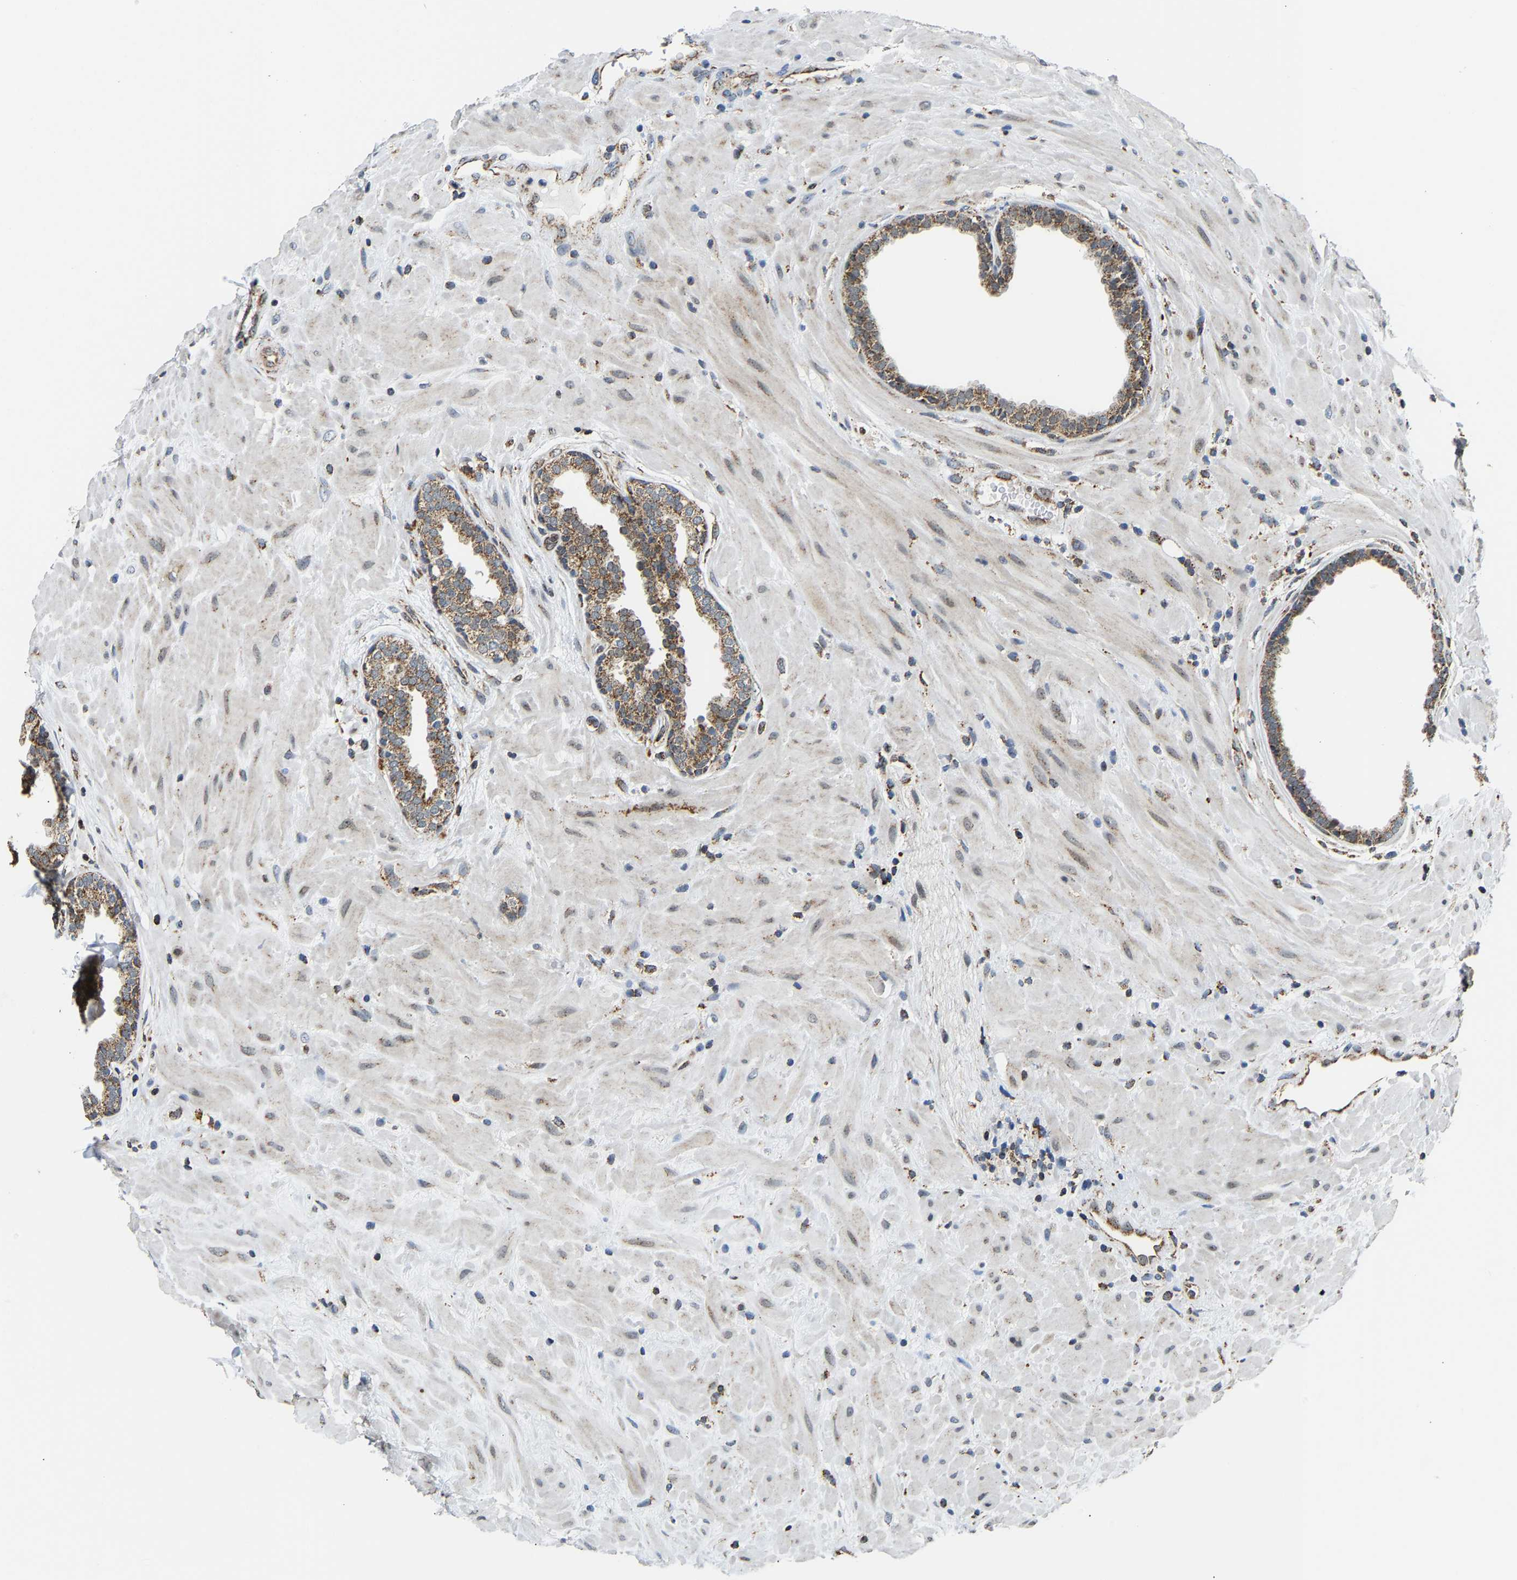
{"staining": {"intensity": "moderate", "quantity": ">75%", "location": "cytoplasmic/membranous"}, "tissue": "prostate", "cell_type": "Glandular cells", "image_type": "normal", "snomed": [{"axis": "morphology", "description": "Normal tissue, NOS"}, {"axis": "topography", "description": "Prostate"}], "caption": "Immunohistochemistry (IHC) (DAB) staining of unremarkable human prostate shows moderate cytoplasmic/membranous protein expression in about >75% of glandular cells.", "gene": "GIMAP7", "patient": {"sex": "male", "age": 51}}